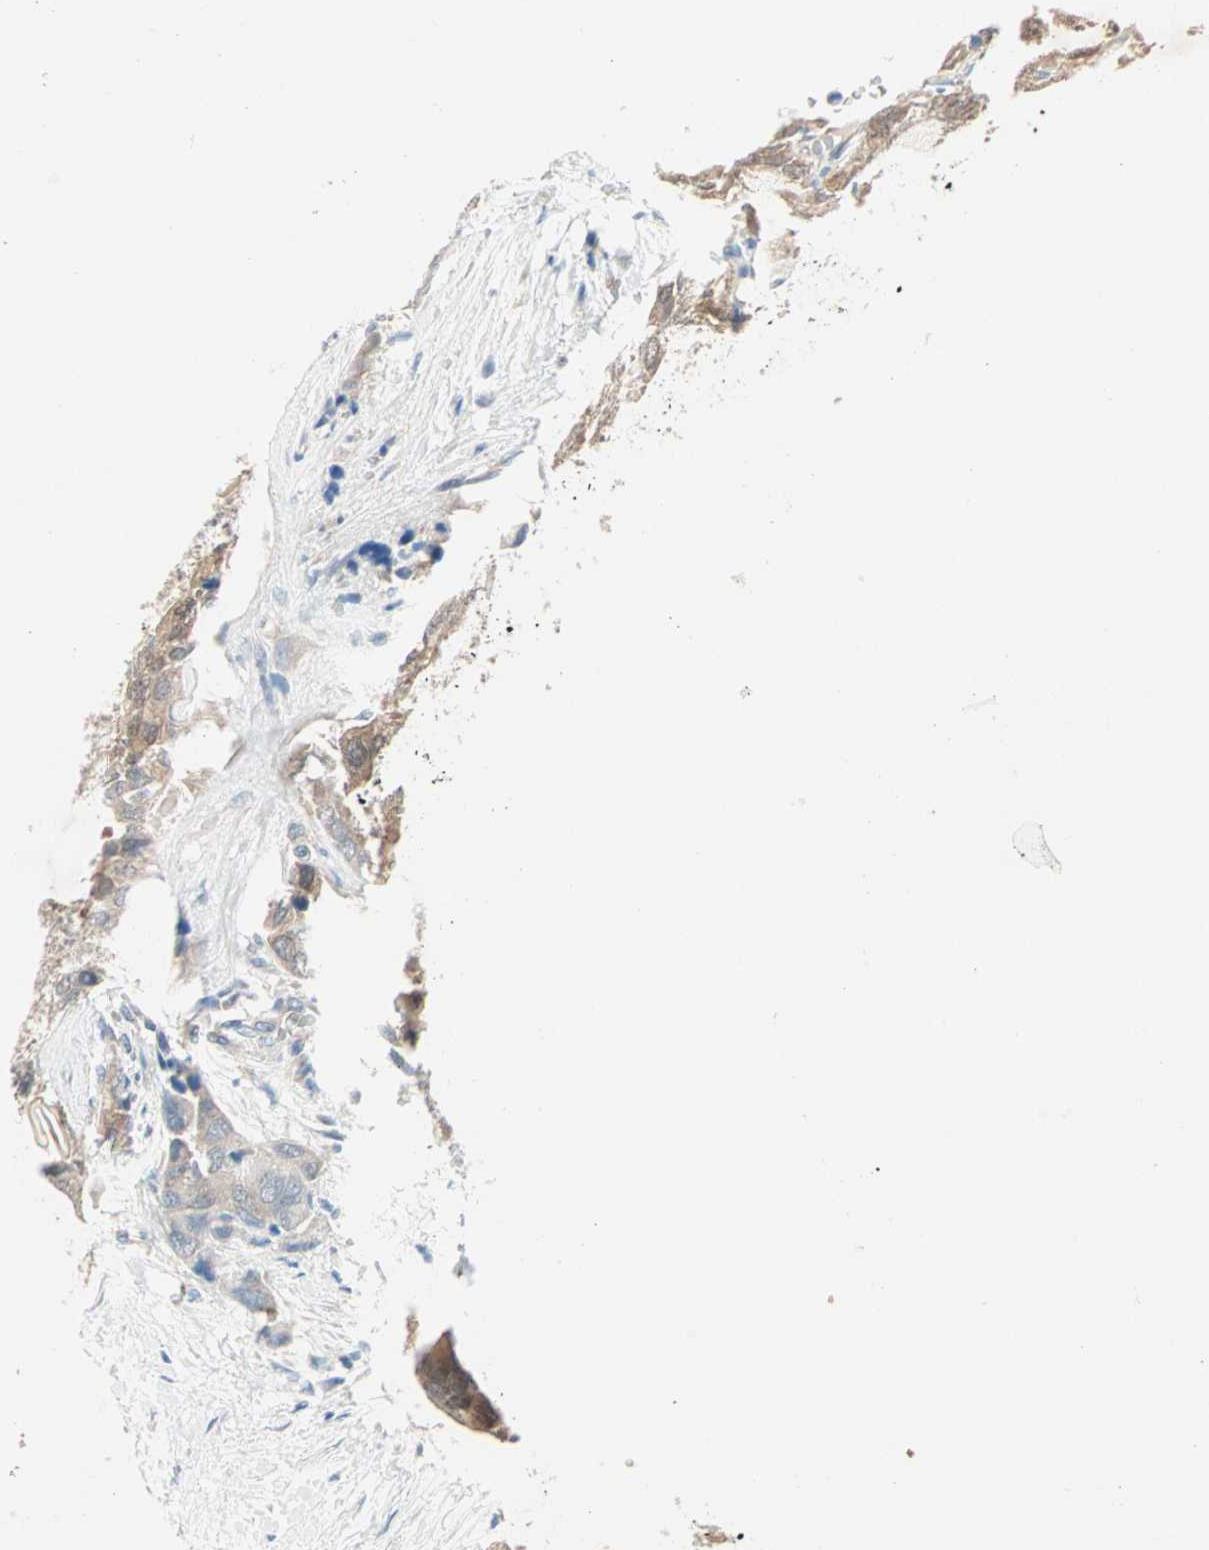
{"staining": {"intensity": "moderate", "quantity": ">75%", "location": "cytoplasmic/membranous"}, "tissue": "thyroid cancer", "cell_type": "Tumor cells", "image_type": "cancer", "snomed": [{"axis": "morphology", "description": "Follicular adenoma carcinoma, NOS"}, {"axis": "topography", "description": "Thyroid gland"}], "caption": "There is medium levels of moderate cytoplasmic/membranous expression in tumor cells of thyroid cancer, as demonstrated by immunohistochemical staining (brown color).", "gene": "MPI", "patient": {"sex": "male", "age": 75}}